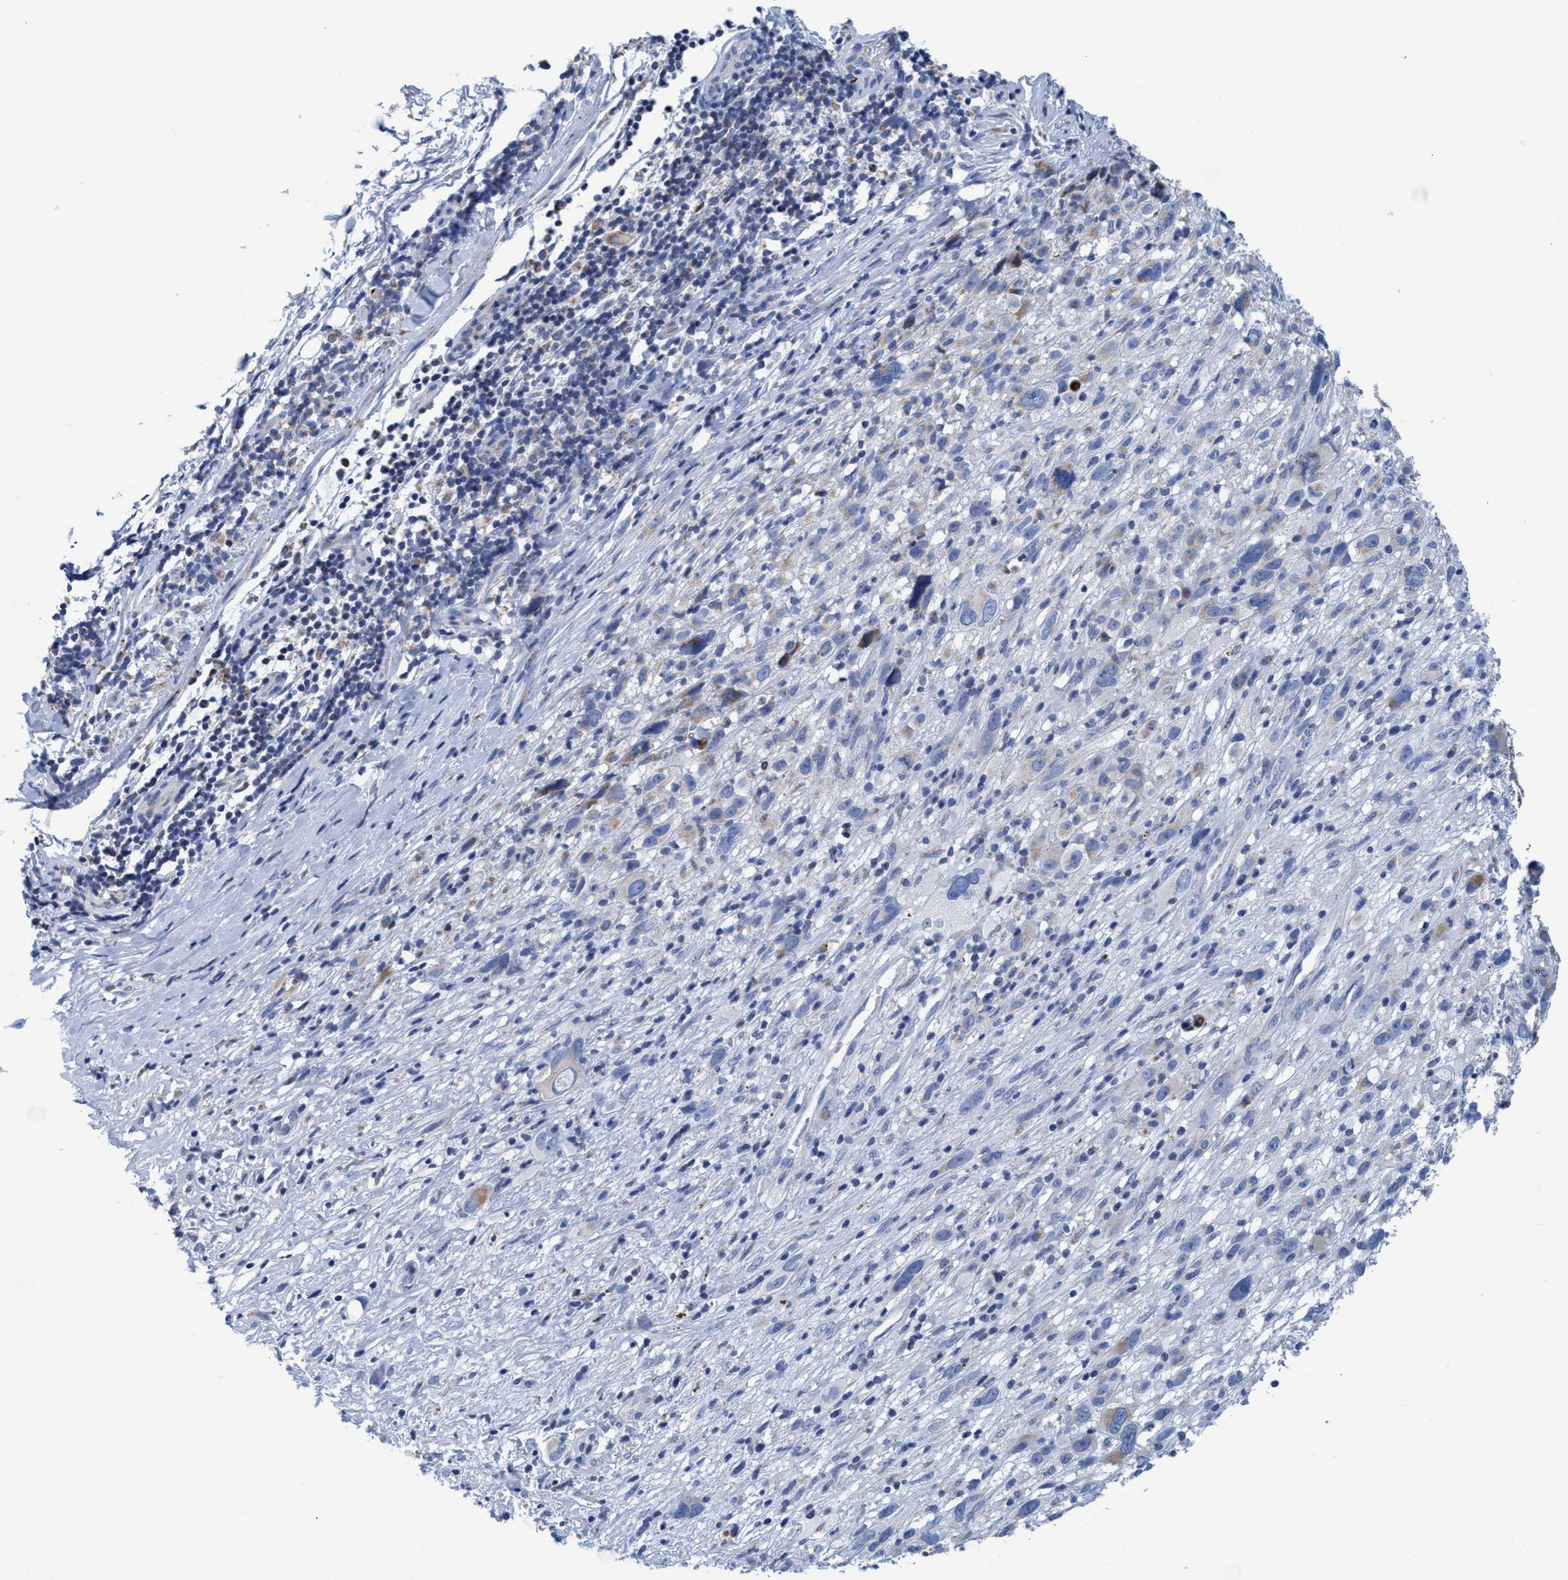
{"staining": {"intensity": "moderate", "quantity": "<25%", "location": "cytoplasmic/membranous"}, "tissue": "melanoma", "cell_type": "Tumor cells", "image_type": "cancer", "snomed": [{"axis": "morphology", "description": "Malignant melanoma, NOS"}, {"axis": "topography", "description": "Skin"}], "caption": "An immunohistochemistry photomicrograph of neoplastic tissue is shown. Protein staining in brown shows moderate cytoplasmic/membranous positivity in melanoma within tumor cells.", "gene": "GGA3", "patient": {"sex": "female", "age": 55}}